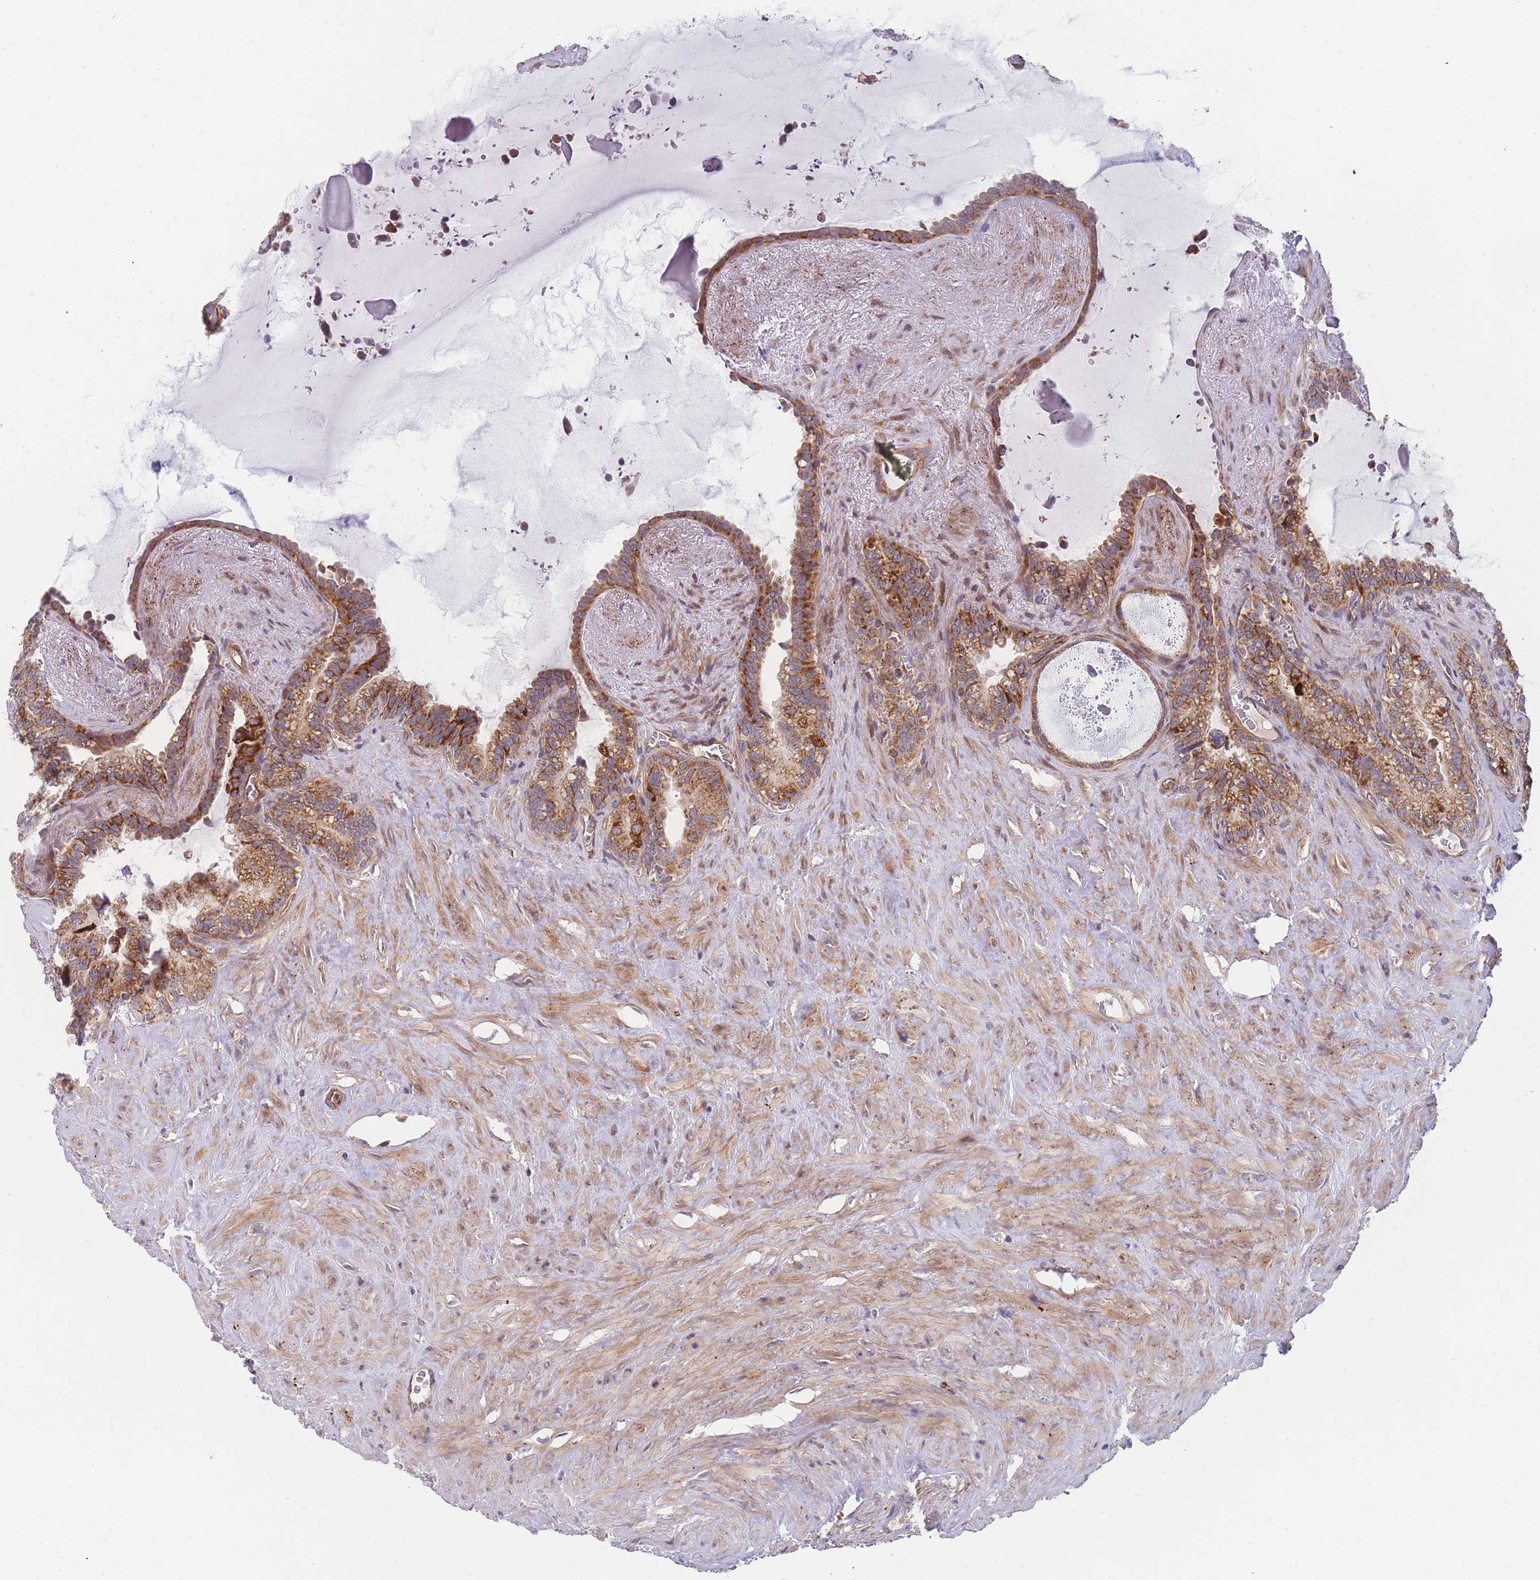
{"staining": {"intensity": "moderate", "quantity": ">75%", "location": "cytoplasmic/membranous"}, "tissue": "seminal vesicle", "cell_type": "Glandular cells", "image_type": "normal", "snomed": [{"axis": "morphology", "description": "Normal tissue, NOS"}, {"axis": "topography", "description": "Prostate"}, {"axis": "topography", "description": "Seminal veicle"}], "caption": "This image exhibits IHC staining of unremarkable human seminal vesicle, with medium moderate cytoplasmic/membranous positivity in about >75% of glandular cells.", "gene": "MTRES1", "patient": {"sex": "male", "age": 58}}